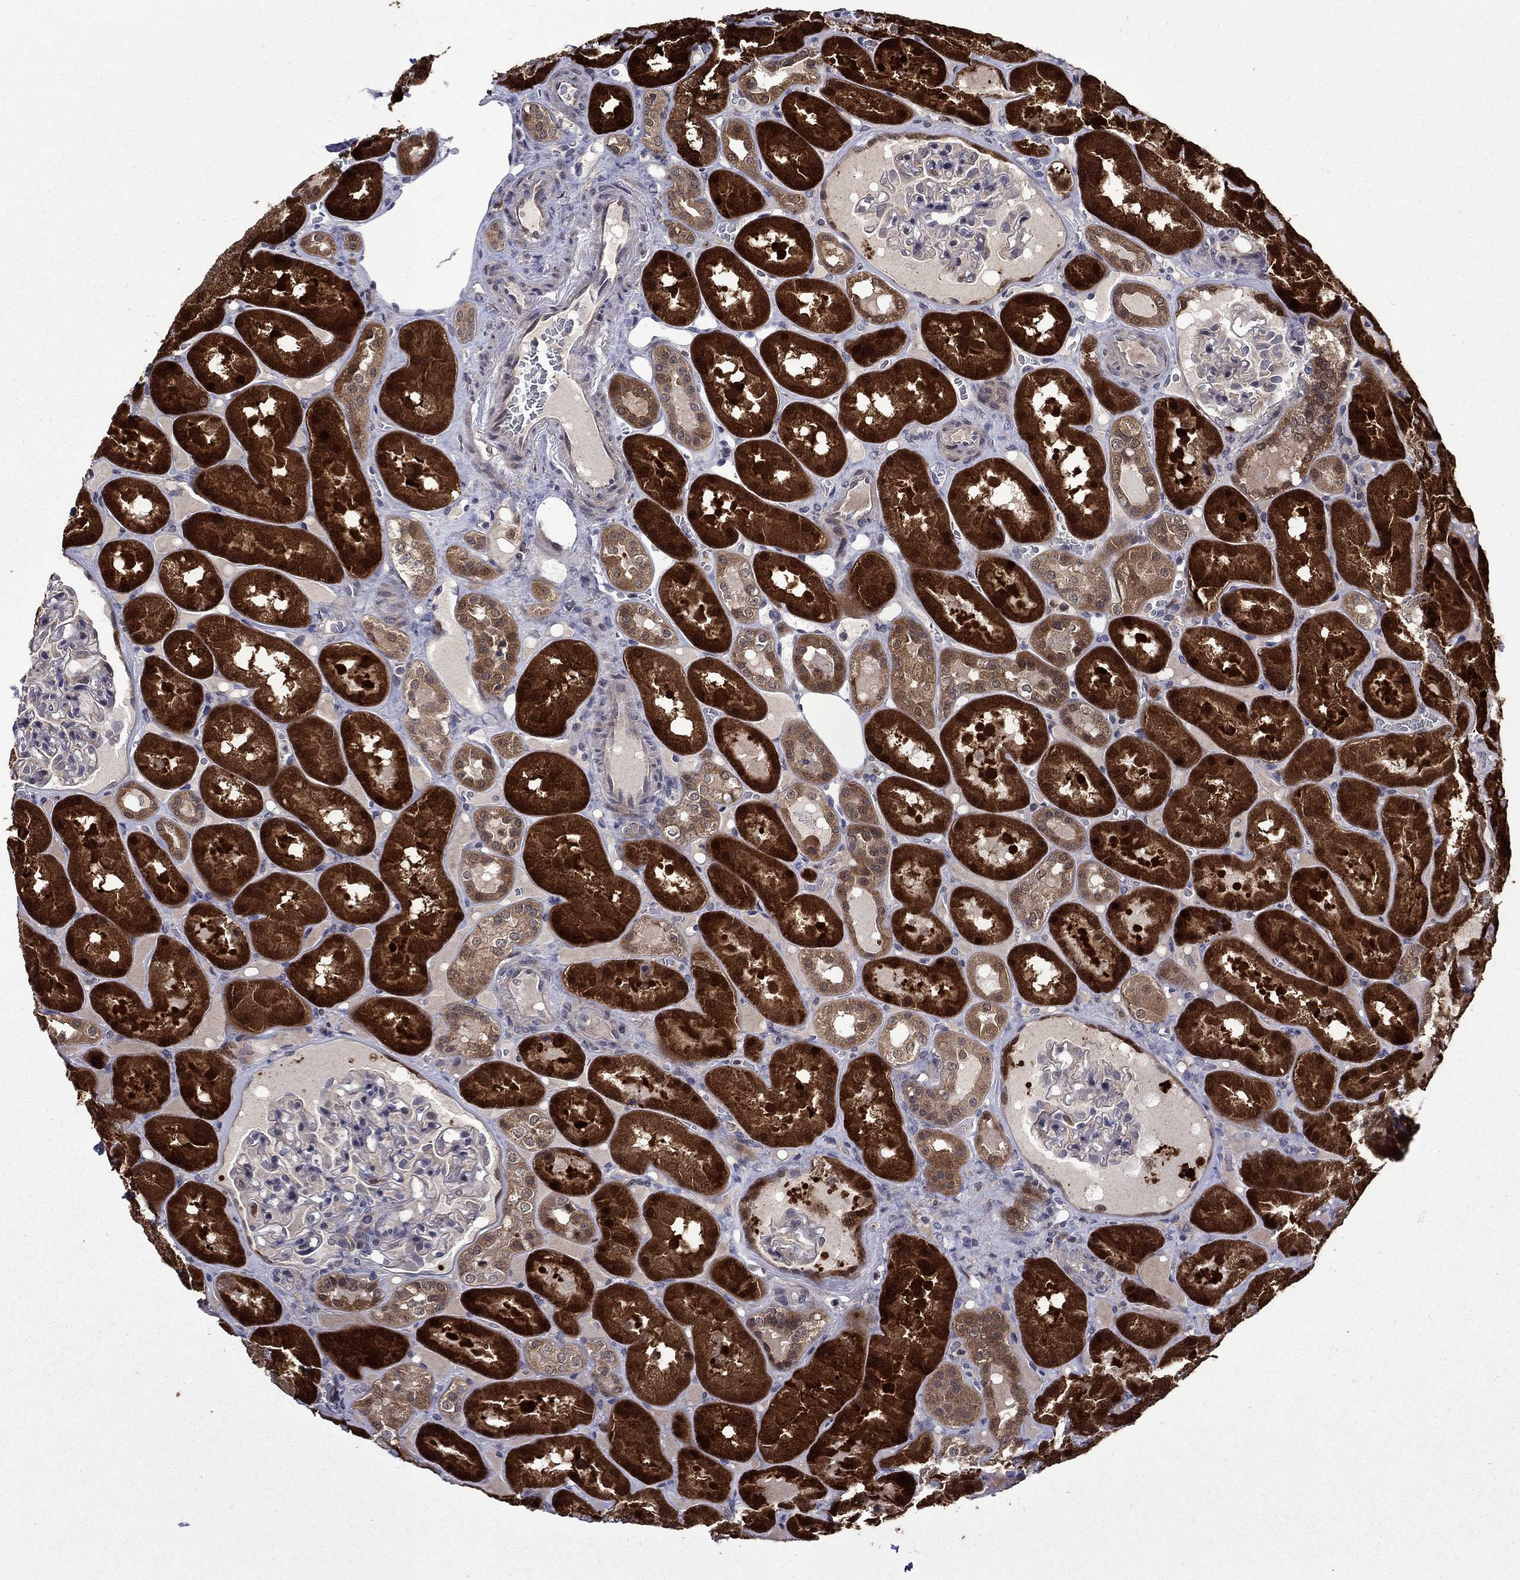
{"staining": {"intensity": "negative", "quantity": "none", "location": "none"}, "tissue": "kidney", "cell_type": "Cells in glomeruli", "image_type": "normal", "snomed": [{"axis": "morphology", "description": "Normal tissue, NOS"}, {"axis": "topography", "description": "Kidney"}], "caption": "This is an immunohistochemistry image of unremarkable human kidney. There is no positivity in cells in glomeruli.", "gene": "TPMT", "patient": {"sex": "male", "age": 73}}